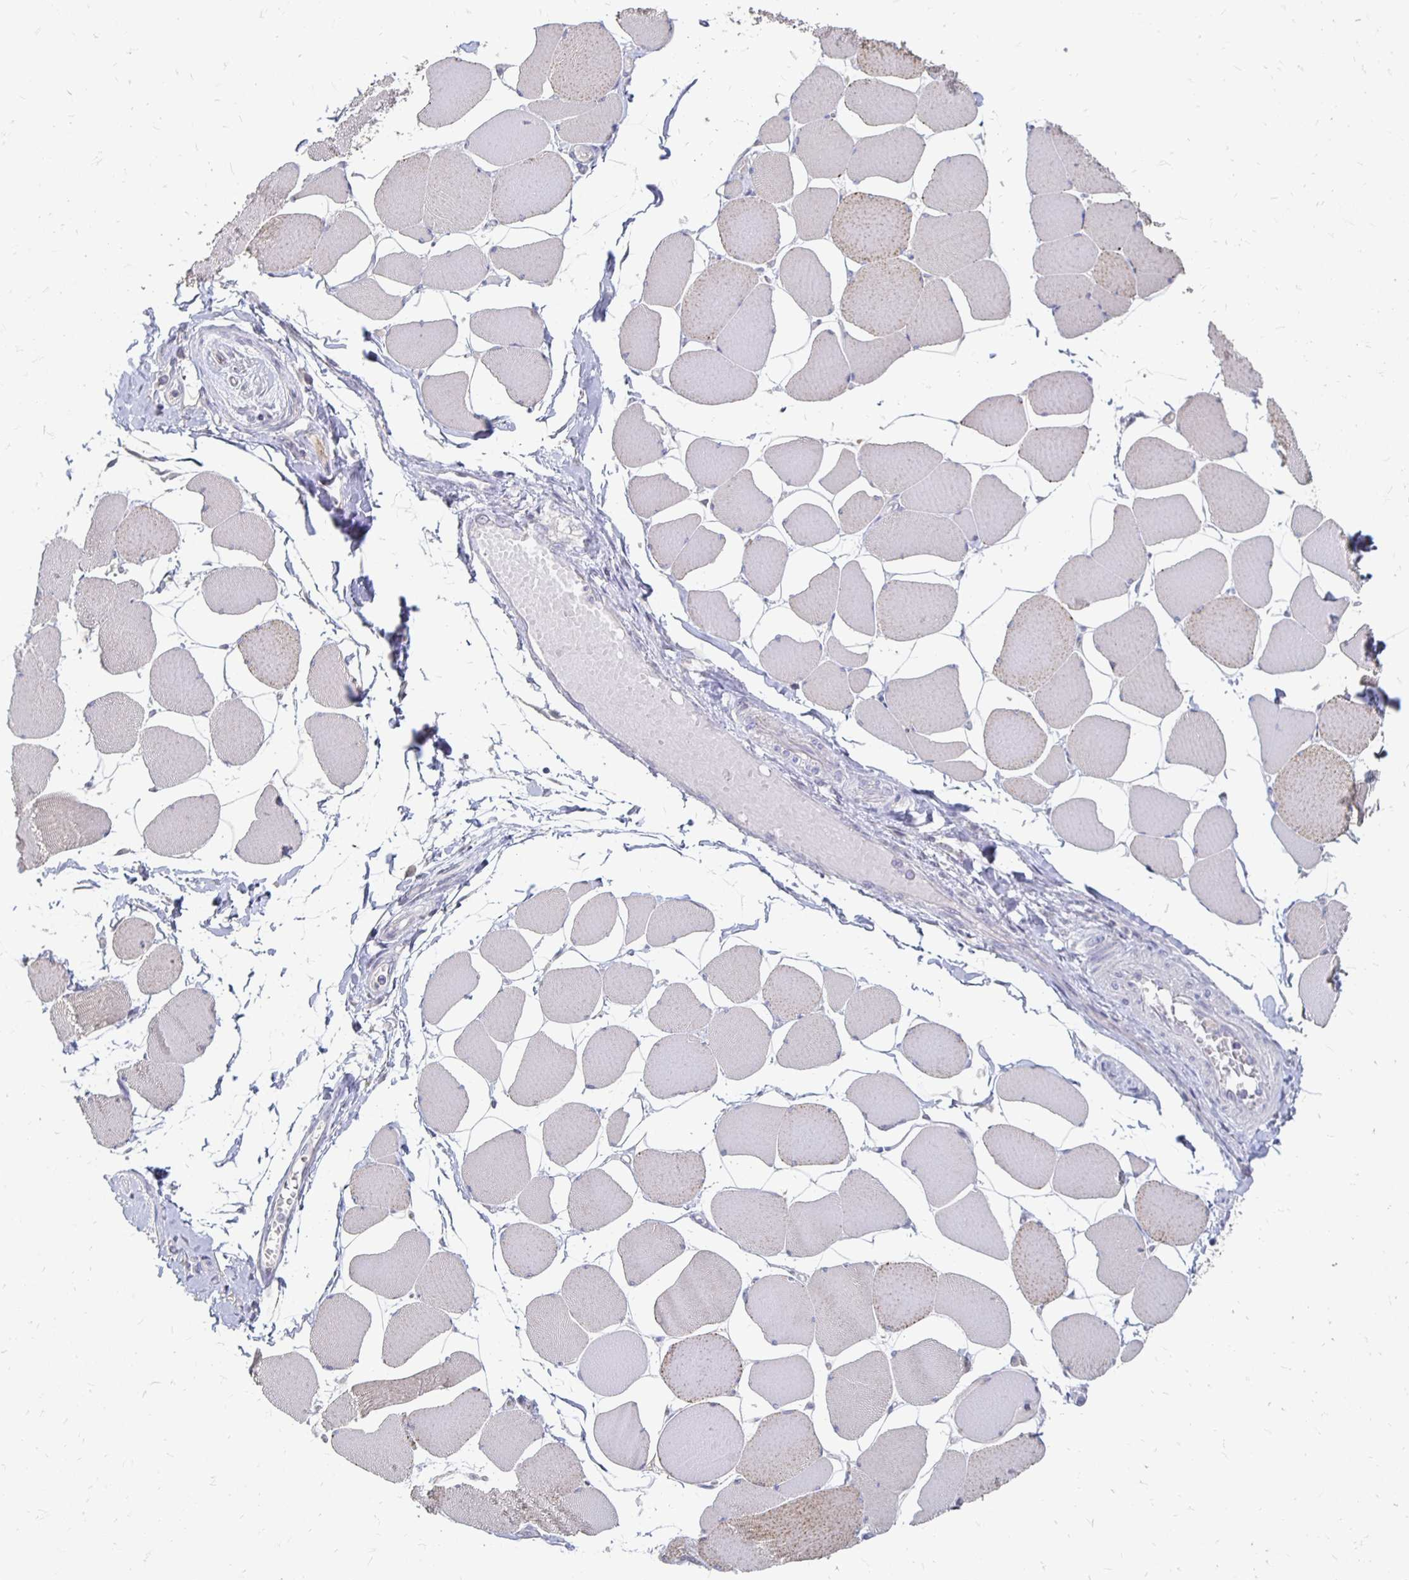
{"staining": {"intensity": "moderate", "quantity": "<25%", "location": "cytoplasmic/membranous"}, "tissue": "skeletal muscle", "cell_type": "Myocytes", "image_type": "normal", "snomed": [{"axis": "morphology", "description": "Normal tissue, NOS"}, {"axis": "topography", "description": "Skeletal muscle"}], "caption": "A histopathology image of human skeletal muscle stained for a protein exhibits moderate cytoplasmic/membranous brown staining in myocytes. (DAB IHC with brightfield microscopy, high magnification).", "gene": "FKRP", "patient": {"sex": "female", "age": 75}}